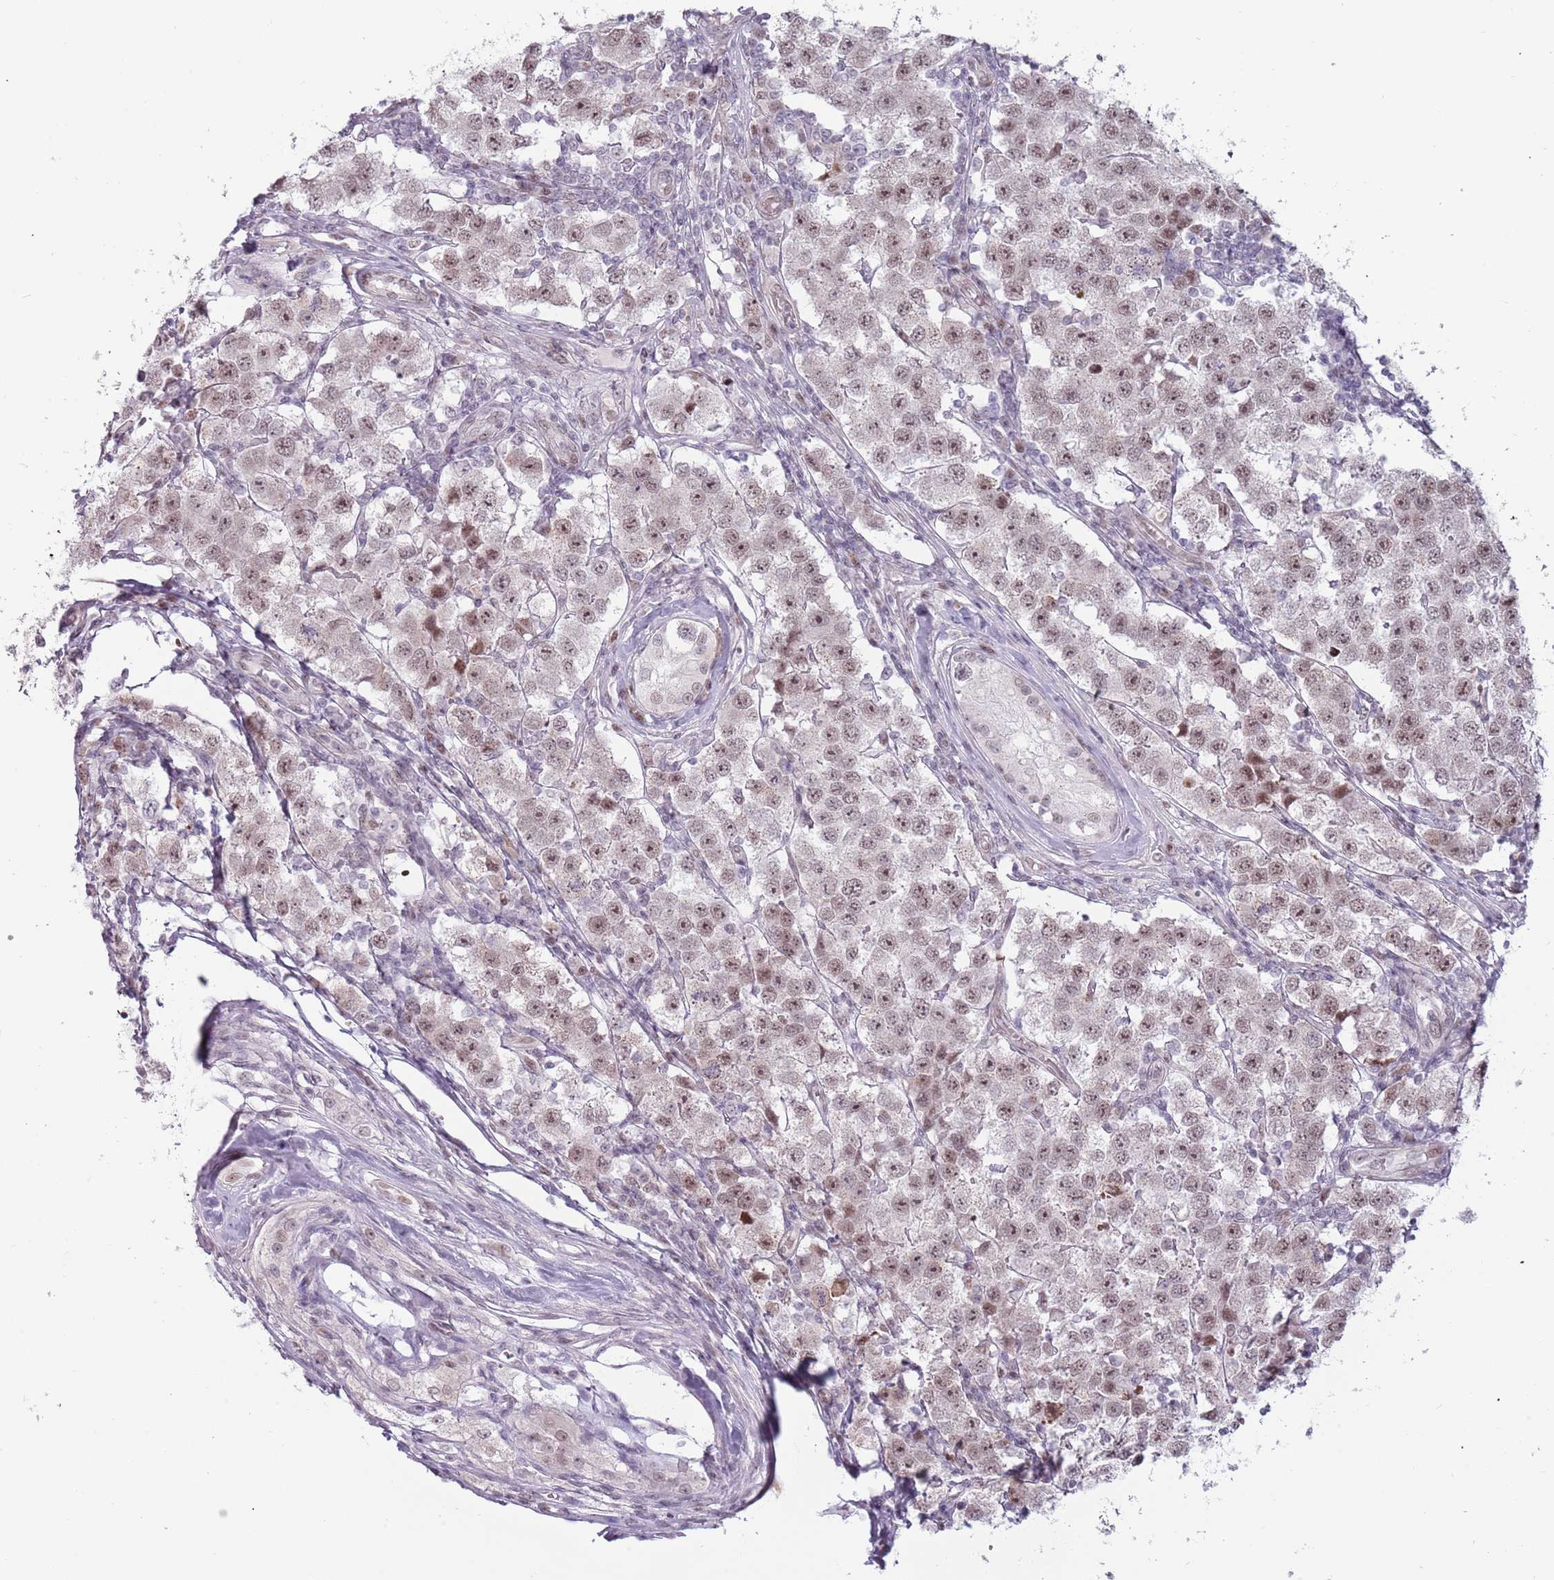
{"staining": {"intensity": "moderate", "quantity": ">75%", "location": "nuclear"}, "tissue": "testis cancer", "cell_type": "Tumor cells", "image_type": "cancer", "snomed": [{"axis": "morphology", "description": "Seminoma, NOS"}, {"axis": "topography", "description": "Testis"}], "caption": "Immunohistochemical staining of human testis seminoma demonstrates moderate nuclear protein expression in approximately >75% of tumor cells. Nuclei are stained in blue.", "gene": "REXO4", "patient": {"sex": "male", "age": 34}}